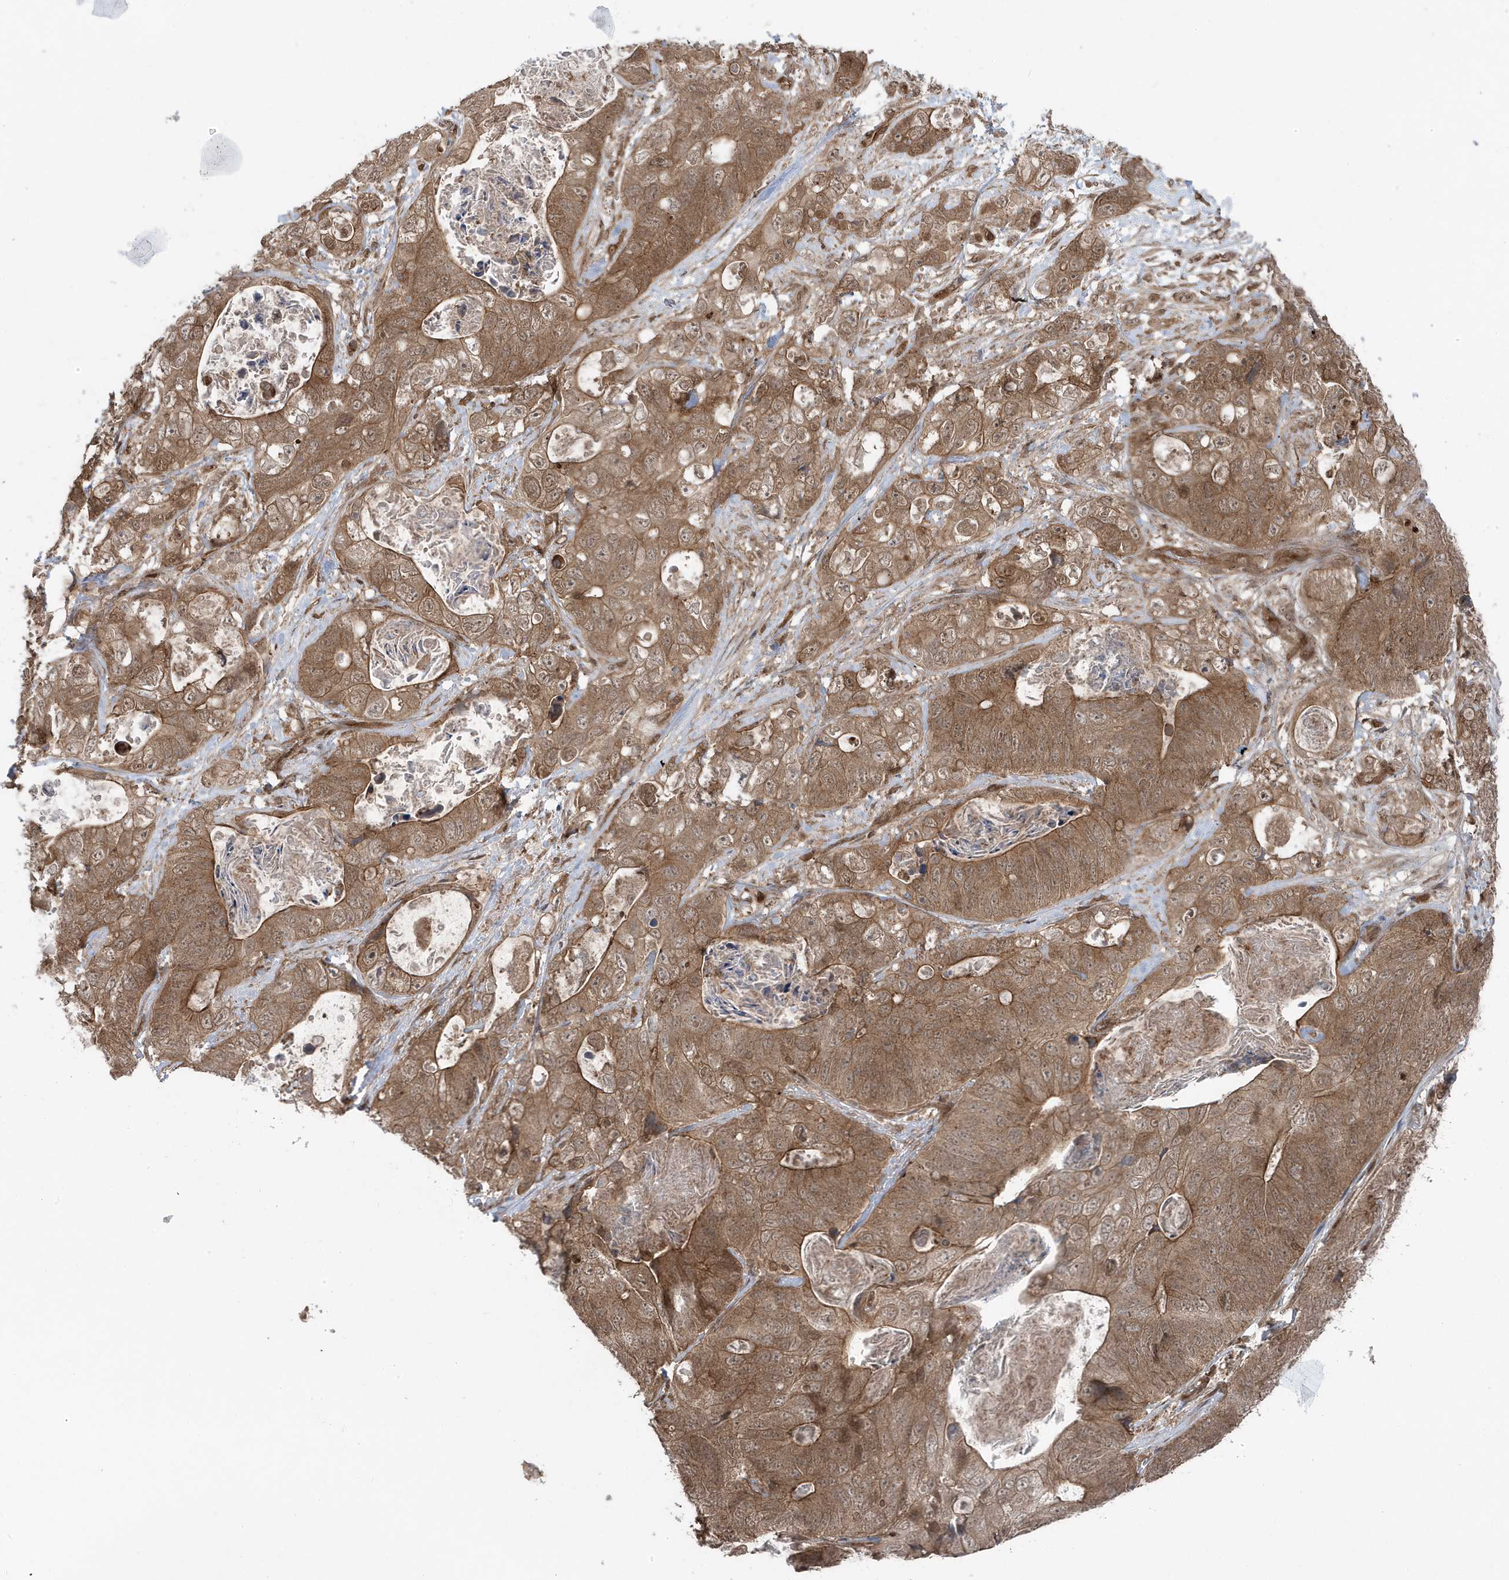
{"staining": {"intensity": "strong", "quantity": ">75%", "location": "cytoplasmic/membranous"}, "tissue": "stomach cancer", "cell_type": "Tumor cells", "image_type": "cancer", "snomed": [{"axis": "morphology", "description": "Adenocarcinoma, NOS"}, {"axis": "topography", "description": "Stomach"}], "caption": "IHC of adenocarcinoma (stomach) reveals high levels of strong cytoplasmic/membranous staining in about >75% of tumor cells. Nuclei are stained in blue.", "gene": "MAPK1IP1L", "patient": {"sex": "female", "age": 89}}